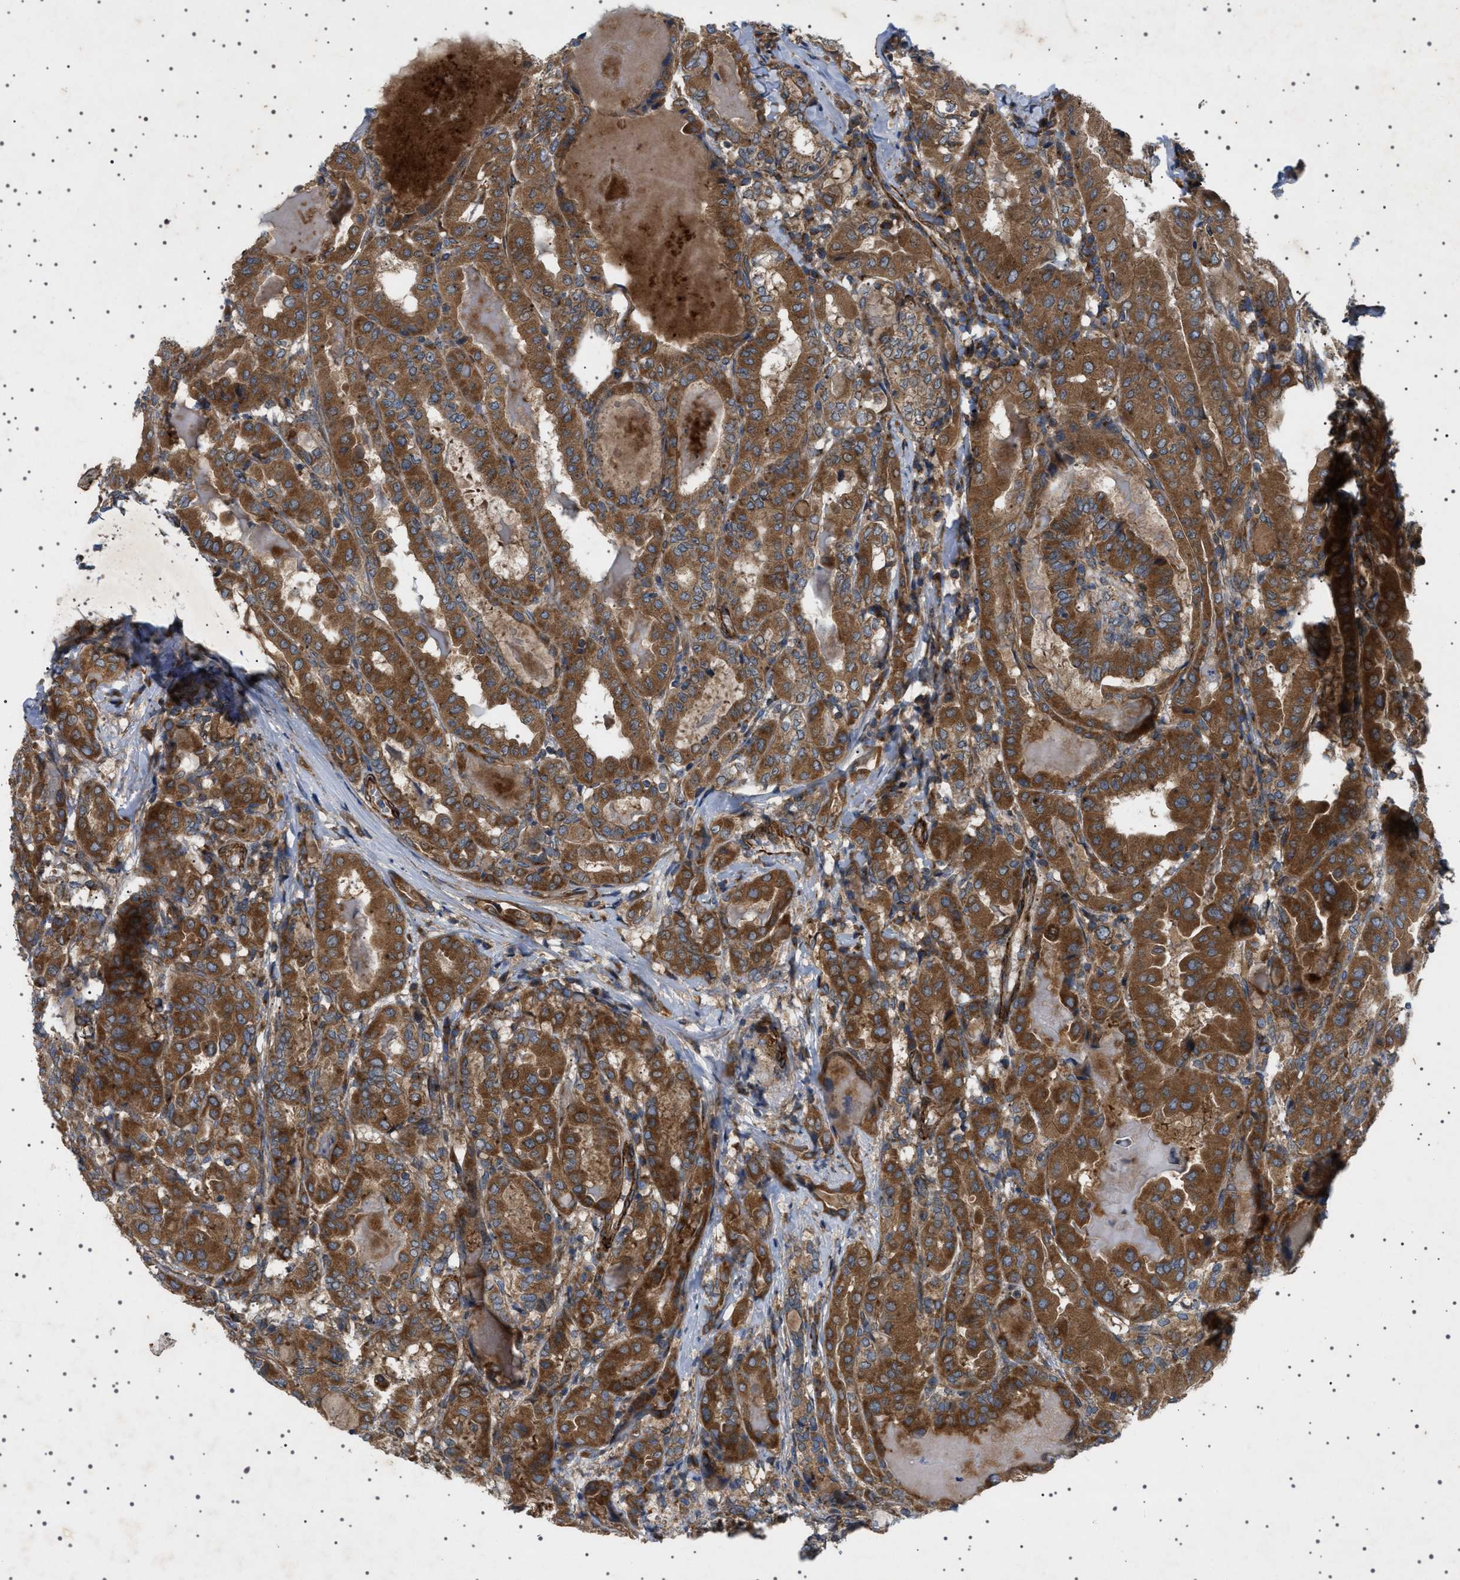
{"staining": {"intensity": "strong", "quantity": ">75%", "location": "cytoplasmic/membranous"}, "tissue": "thyroid cancer", "cell_type": "Tumor cells", "image_type": "cancer", "snomed": [{"axis": "morphology", "description": "Papillary adenocarcinoma, NOS"}, {"axis": "topography", "description": "Thyroid gland"}], "caption": "Thyroid cancer stained with immunohistochemistry shows strong cytoplasmic/membranous staining in about >75% of tumor cells.", "gene": "CCDC186", "patient": {"sex": "female", "age": 42}}